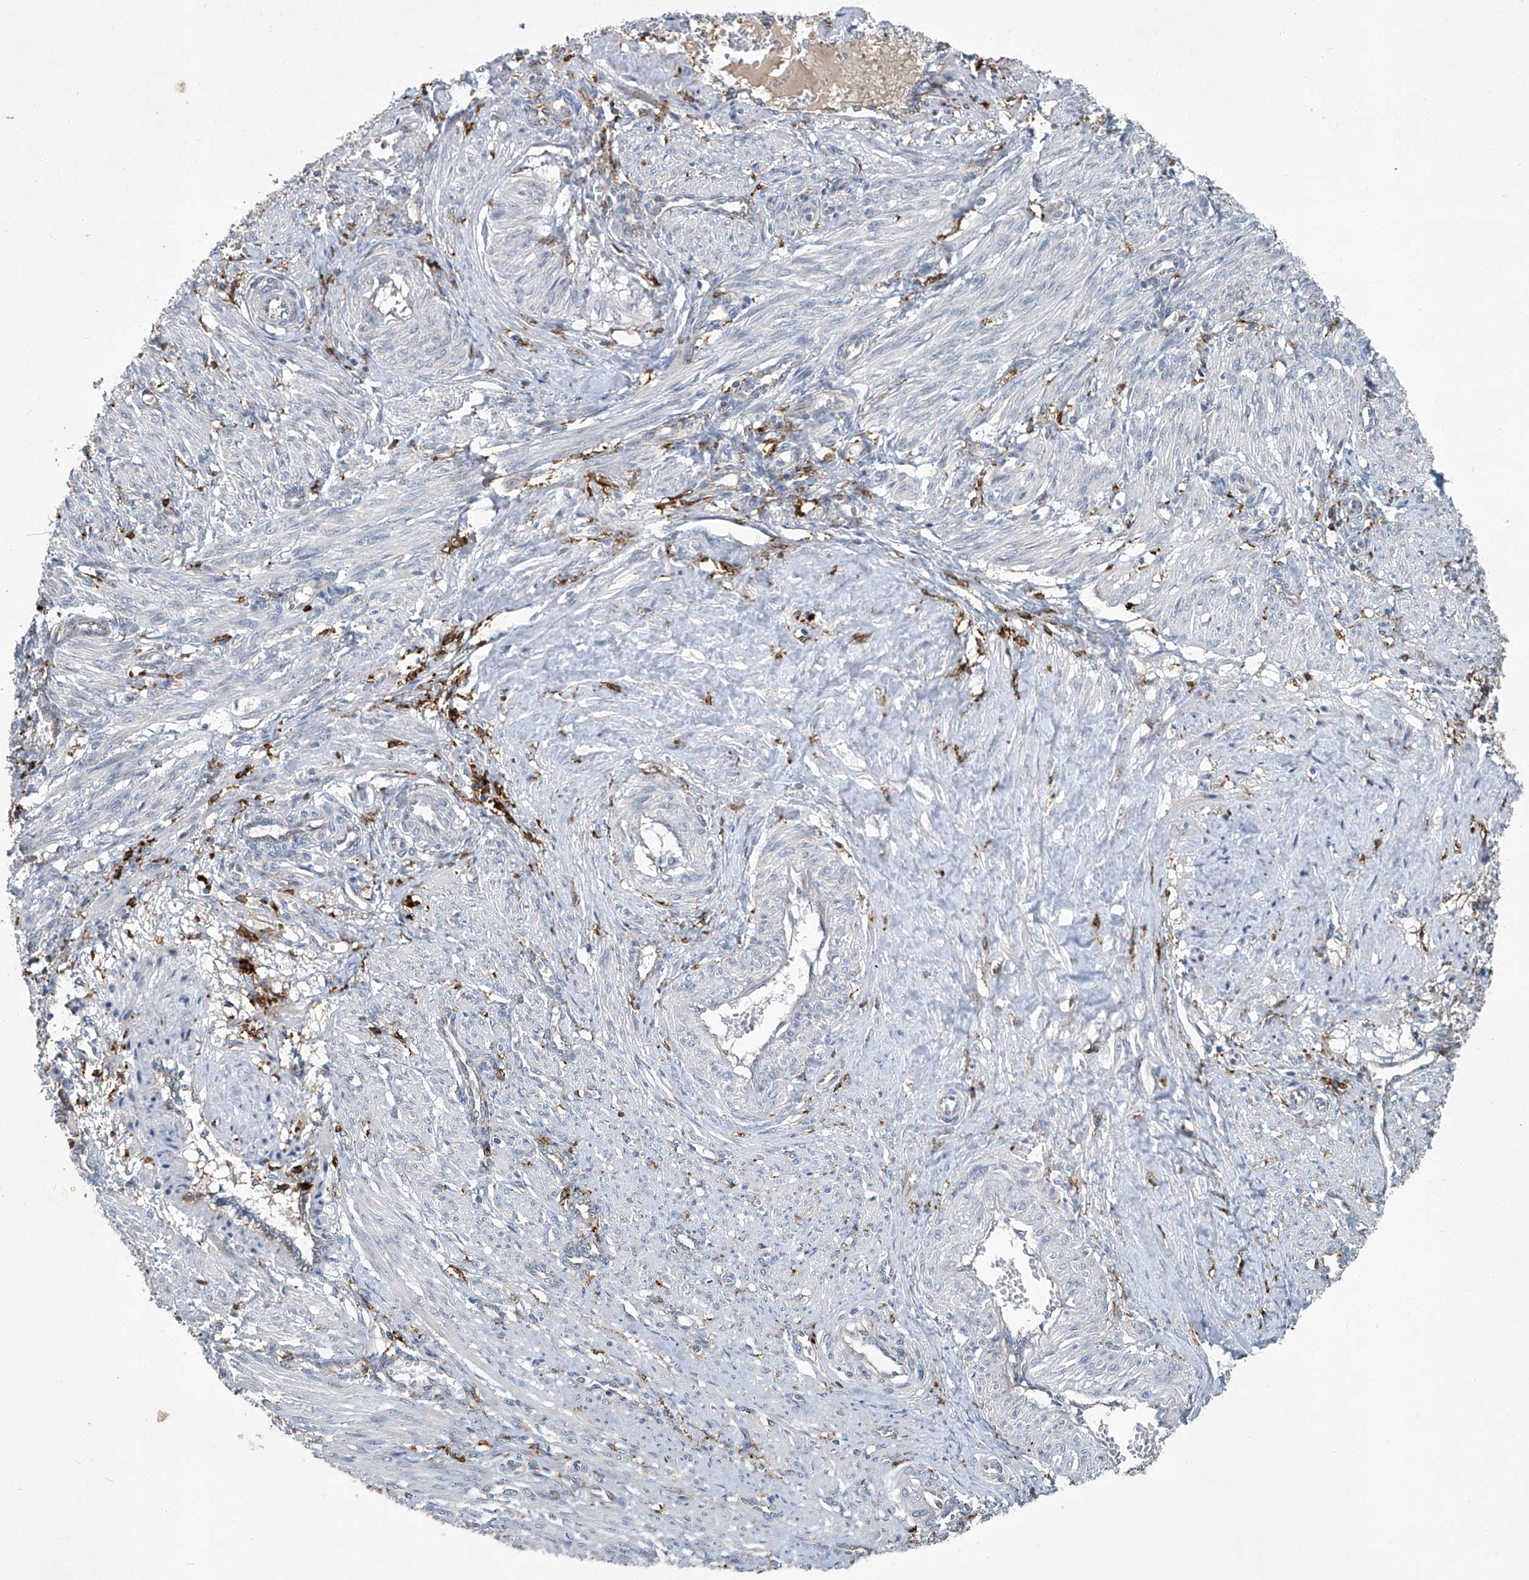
{"staining": {"intensity": "negative", "quantity": "none", "location": "none"}, "tissue": "smooth muscle", "cell_type": "Smooth muscle cells", "image_type": "normal", "snomed": [{"axis": "morphology", "description": "Normal tissue, NOS"}, {"axis": "topography", "description": "Endometrium"}], "caption": "Normal smooth muscle was stained to show a protein in brown. There is no significant staining in smooth muscle cells. (Brightfield microscopy of DAB (3,3'-diaminobenzidine) immunohistochemistry at high magnification).", "gene": "FAM167A", "patient": {"sex": "female", "age": 33}}